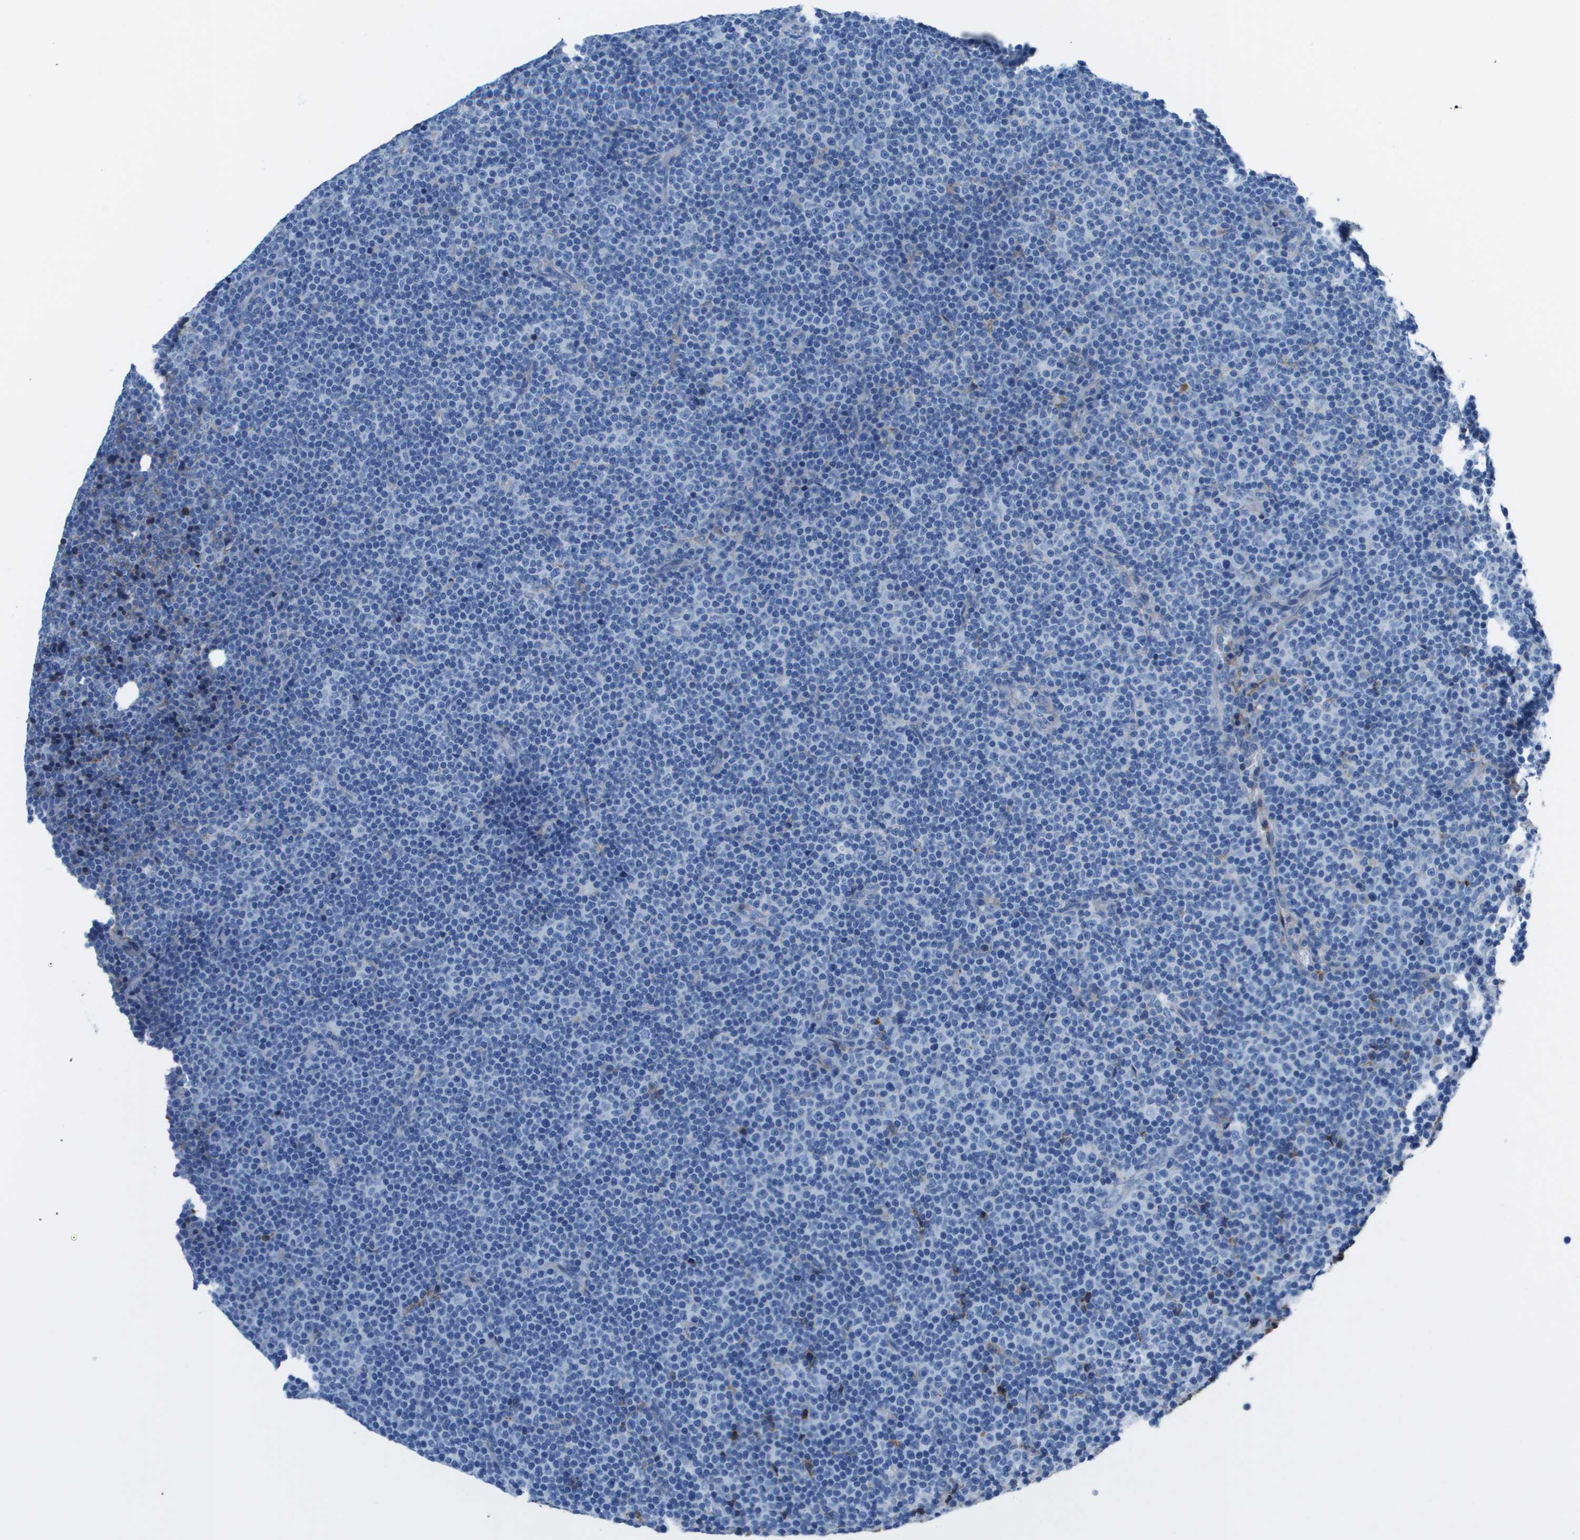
{"staining": {"intensity": "negative", "quantity": "none", "location": "none"}, "tissue": "lymphoma", "cell_type": "Tumor cells", "image_type": "cancer", "snomed": [{"axis": "morphology", "description": "Malignant lymphoma, non-Hodgkin's type, Low grade"}, {"axis": "topography", "description": "Lymph node"}], "caption": "The micrograph demonstrates no significant positivity in tumor cells of lymphoma. Nuclei are stained in blue.", "gene": "VTN", "patient": {"sex": "female", "age": 67}}